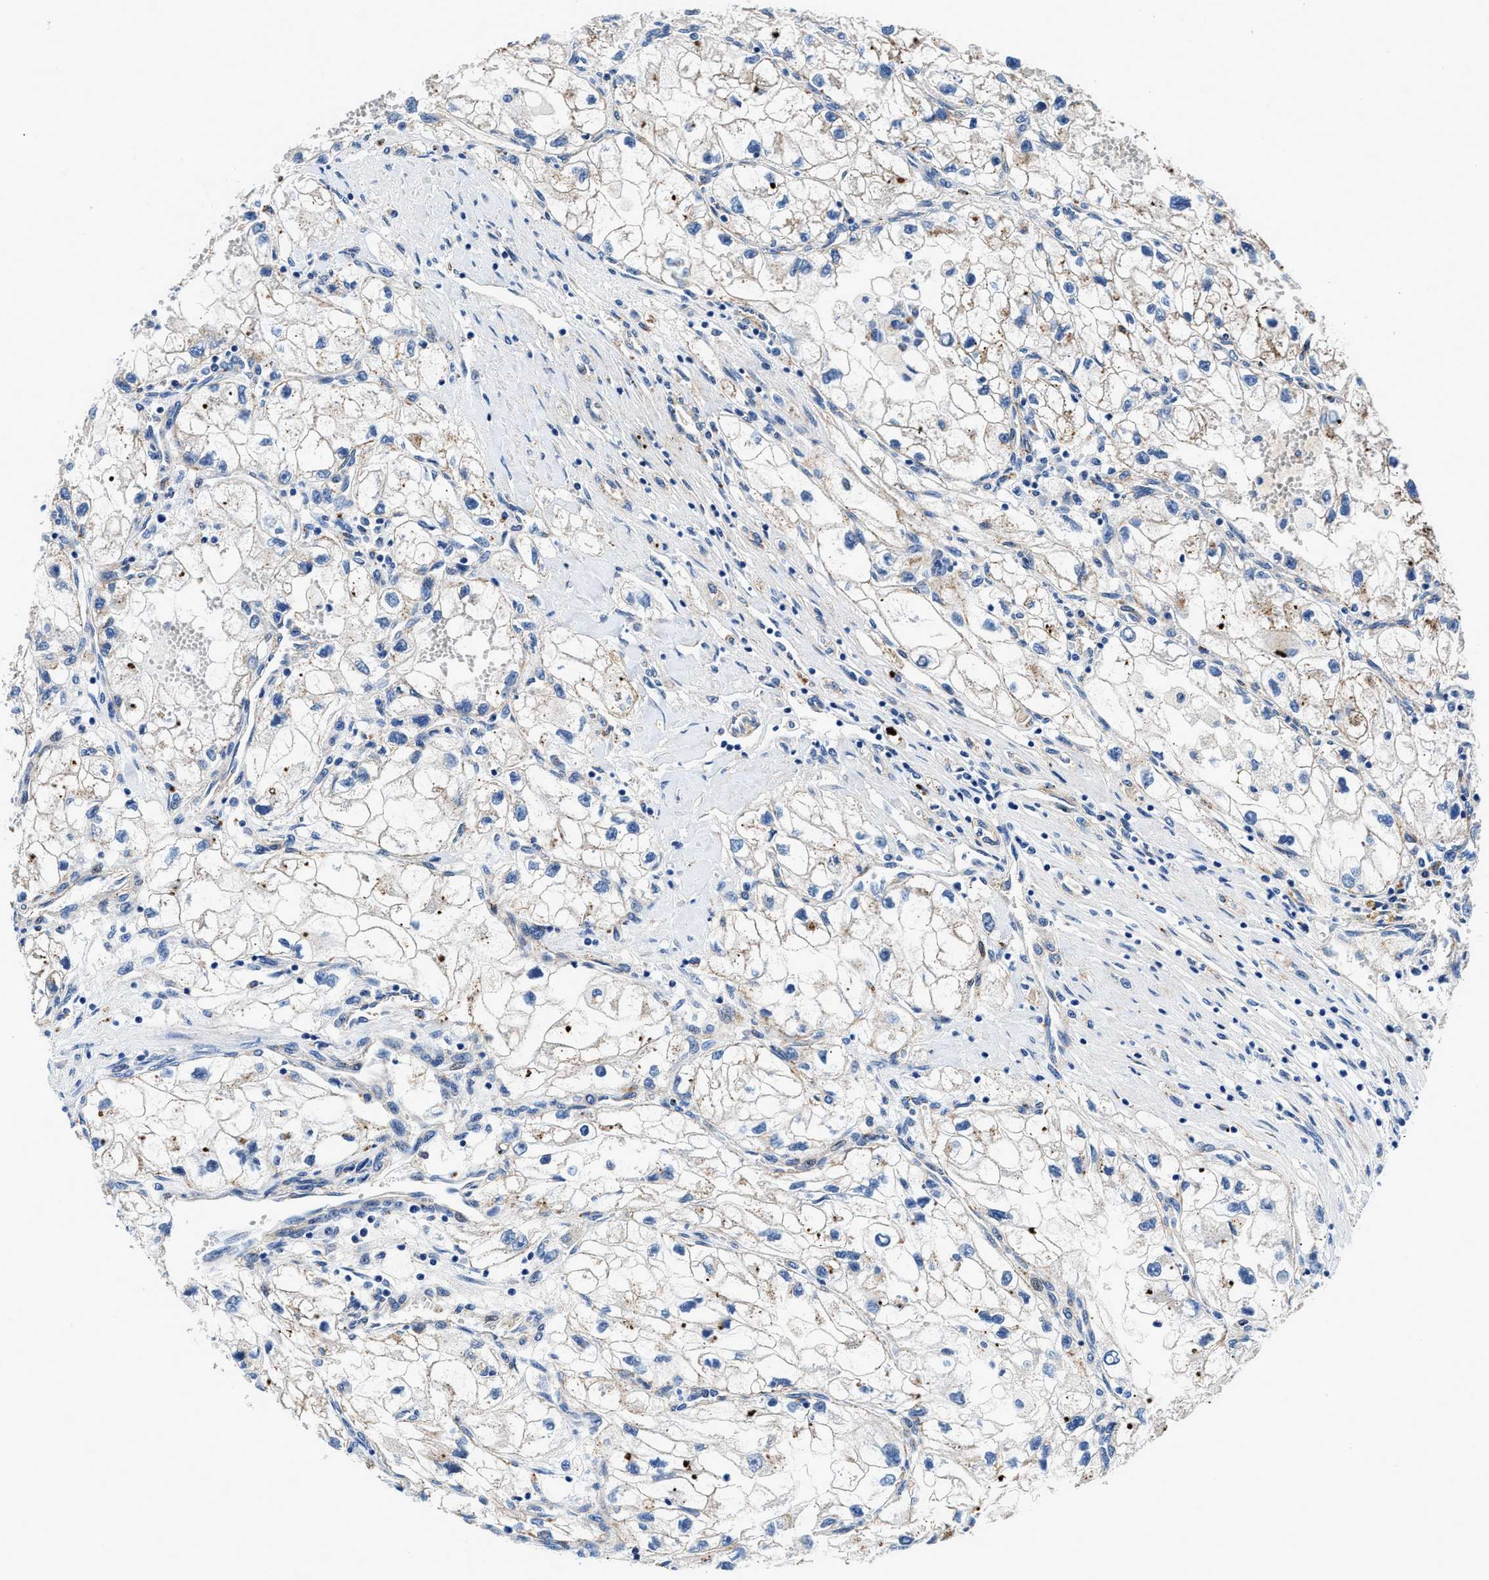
{"staining": {"intensity": "negative", "quantity": "none", "location": "none"}, "tissue": "renal cancer", "cell_type": "Tumor cells", "image_type": "cancer", "snomed": [{"axis": "morphology", "description": "Adenocarcinoma, NOS"}, {"axis": "topography", "description": "Kidney"}], "caption": "Protein analysis of renal adenocarcinoma demonstrates no significant positivity in tumor cells.", "gene": "DAG1", "patient": {"sex": "female", "age": 70}}